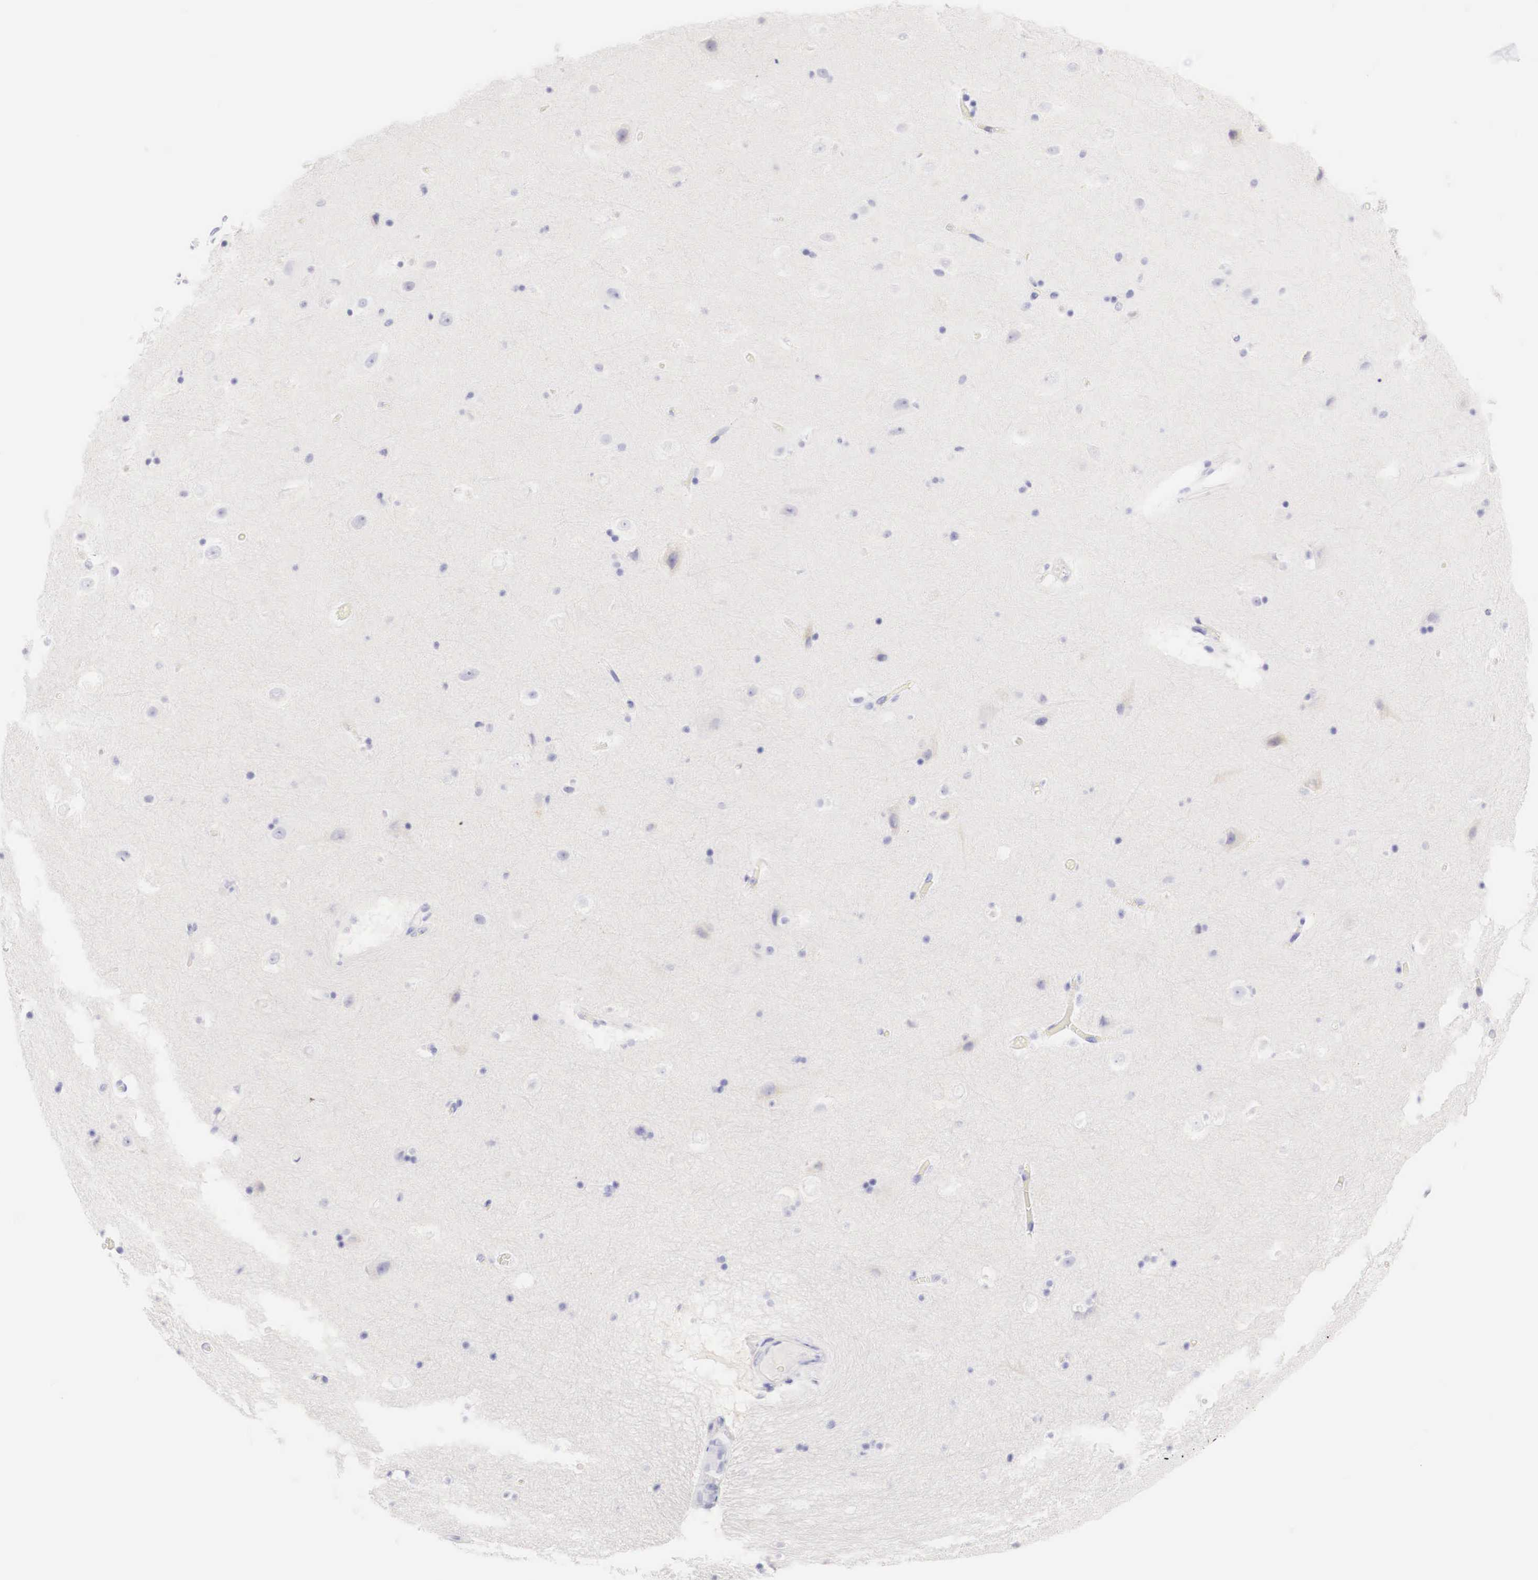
{"staining": {"intensity": "negative", "quantity": "none", "location": "none"}, "tissue": "hippocampus", "cell_type": "Glial cells", "image_type": "normal", "snomed": [{"axis": "morphology", "description": "Normal tissue, NOS"}, {"axis": "topography", "description": "Hippocampus"}], "caption": "This is an IHC photomicrograph of normal human hippocampus. There is no positivity in glial cells.", "gene": "TYR", "patient": {"sex": "male", "age": 45}}